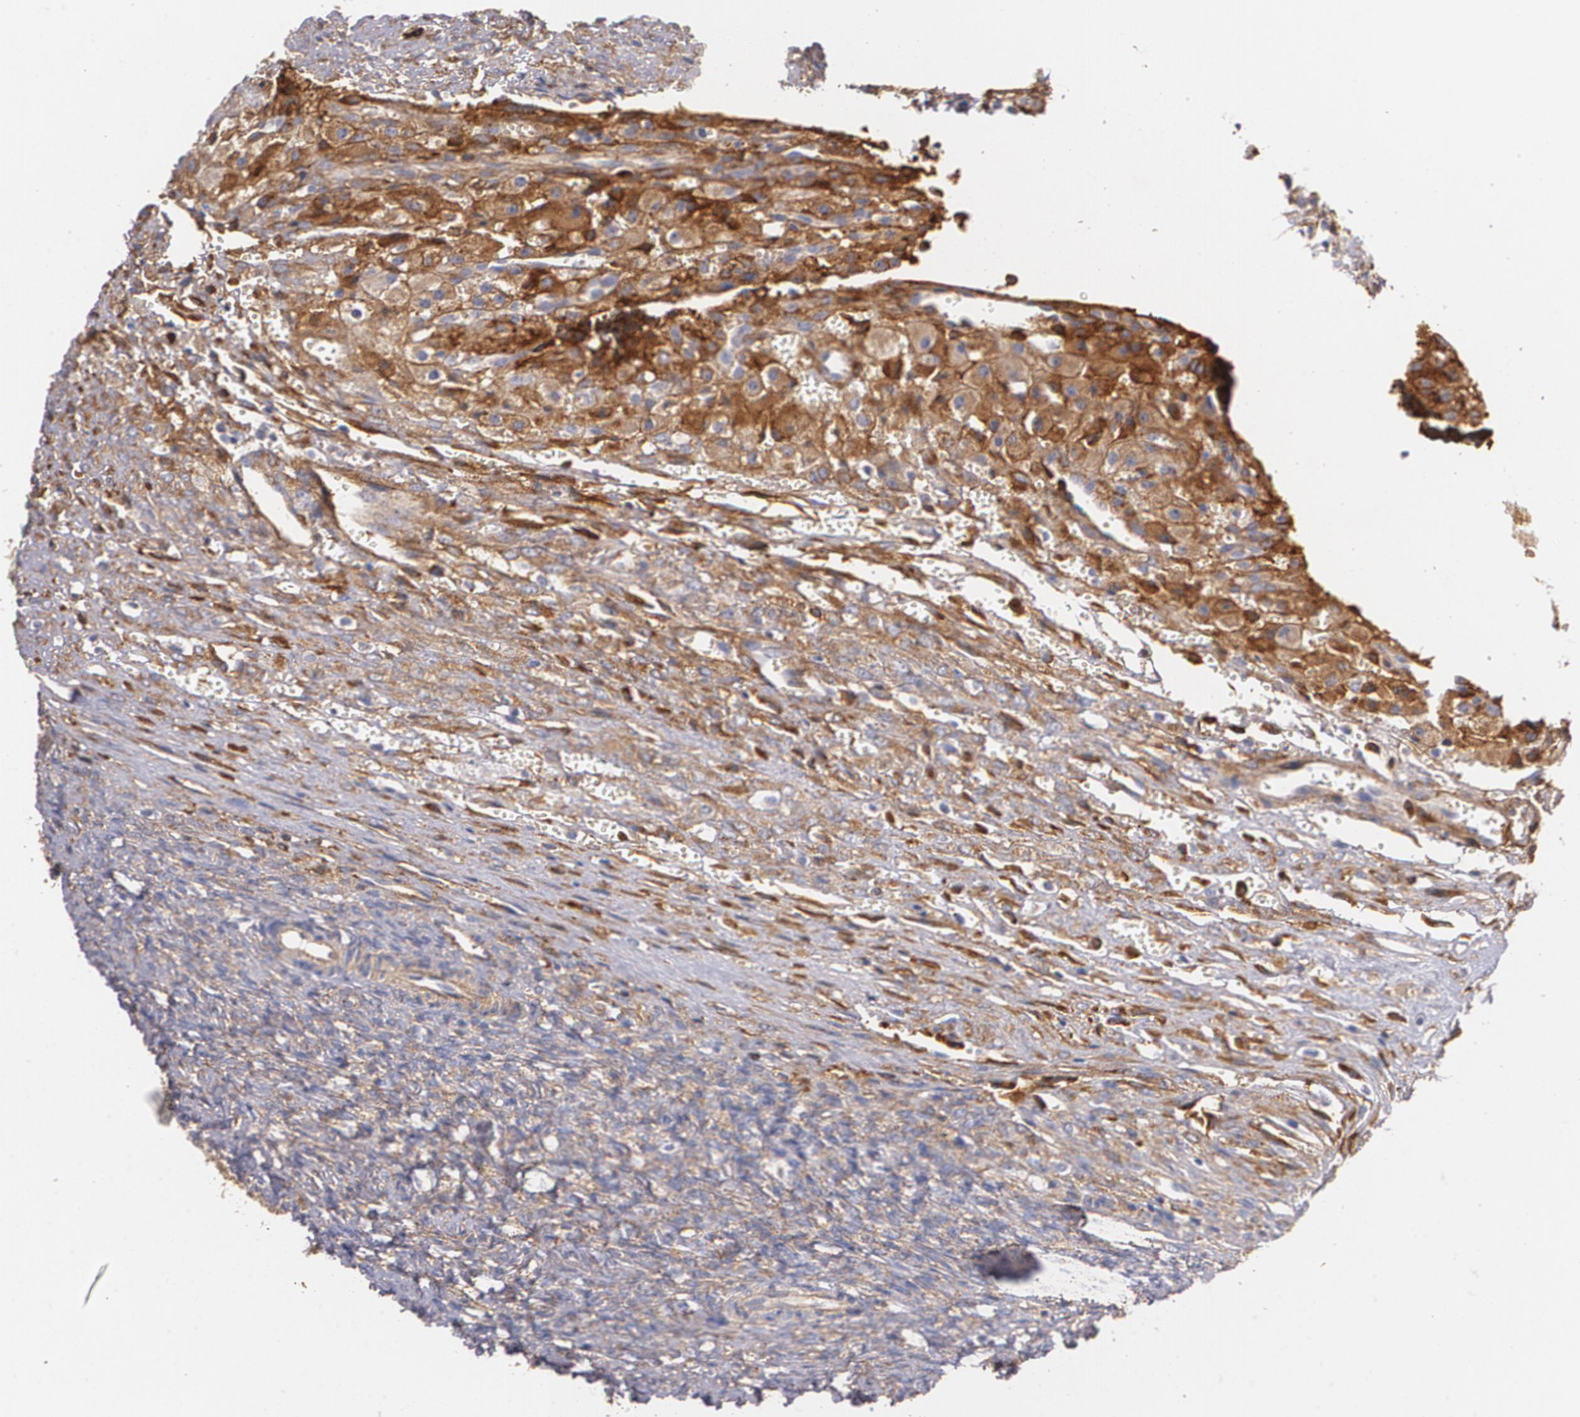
{"staining": {"intensity": "weak", "quantity": "25%-75%", "location": "cytoplasmic/membranous"}, "tissue": "ovary", "cell_type": "Ovarian stroma cells", "image_type": "normal", "snomed": [{"axis": "morphology", "description": "Normal tissue, NOS"}, {"axis": "topography", "description": "Ovary"}], "caption": "Weak cytoplasmic/membranous staining for a protein is present in about 25%-75% of ovarian stroma cells of normal ovary using IHC.", "gene": "TJP1", "patient": {"sex": "female", "age": 56}}